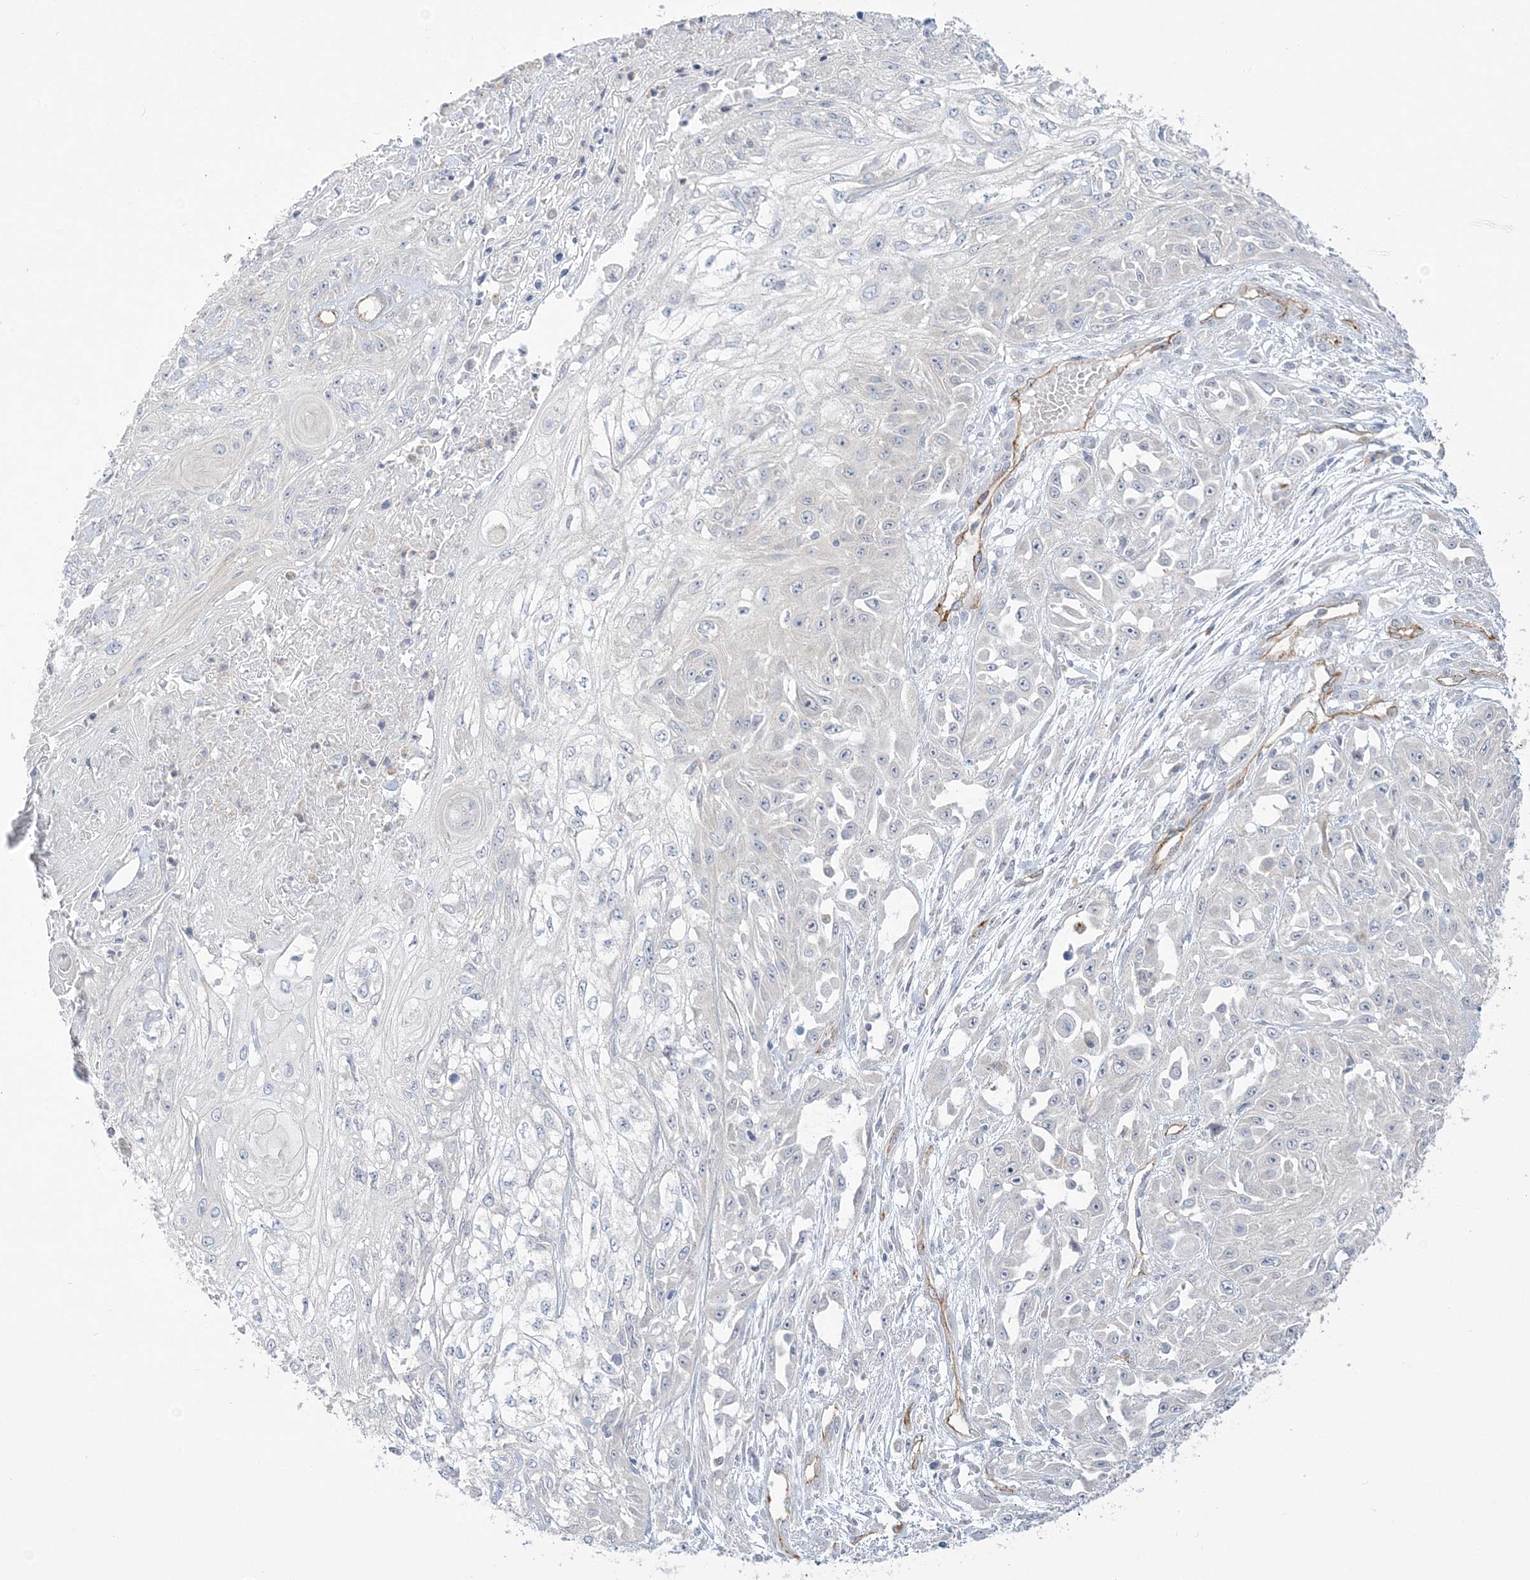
{"staining": {"intensity": "negative", "quantity": "none", "location": "none"}, "tissue": "skin cancer", "cell_type": "Tumor cells", "image_type": "cancer", "snomed": [{"axis": "morphology", "description": "Squamous cell carcinoma, NOS"}, {"axis": "morphology", "description": "Squamous cell carcinoma, metastatic, NOS"}, {"axis": "topography", "description": "Skin"}, {"axis": "topography", "description": "Lymph node"}], "caption": "DAB (3,3'-diaminobenzidine) immunohistochemical staining of squamous cell carcinoma (skin) demonstrates no significant expression in tumor cells.", "gene": "FARSB", "patient": {"sex": "male", "age": 75}}